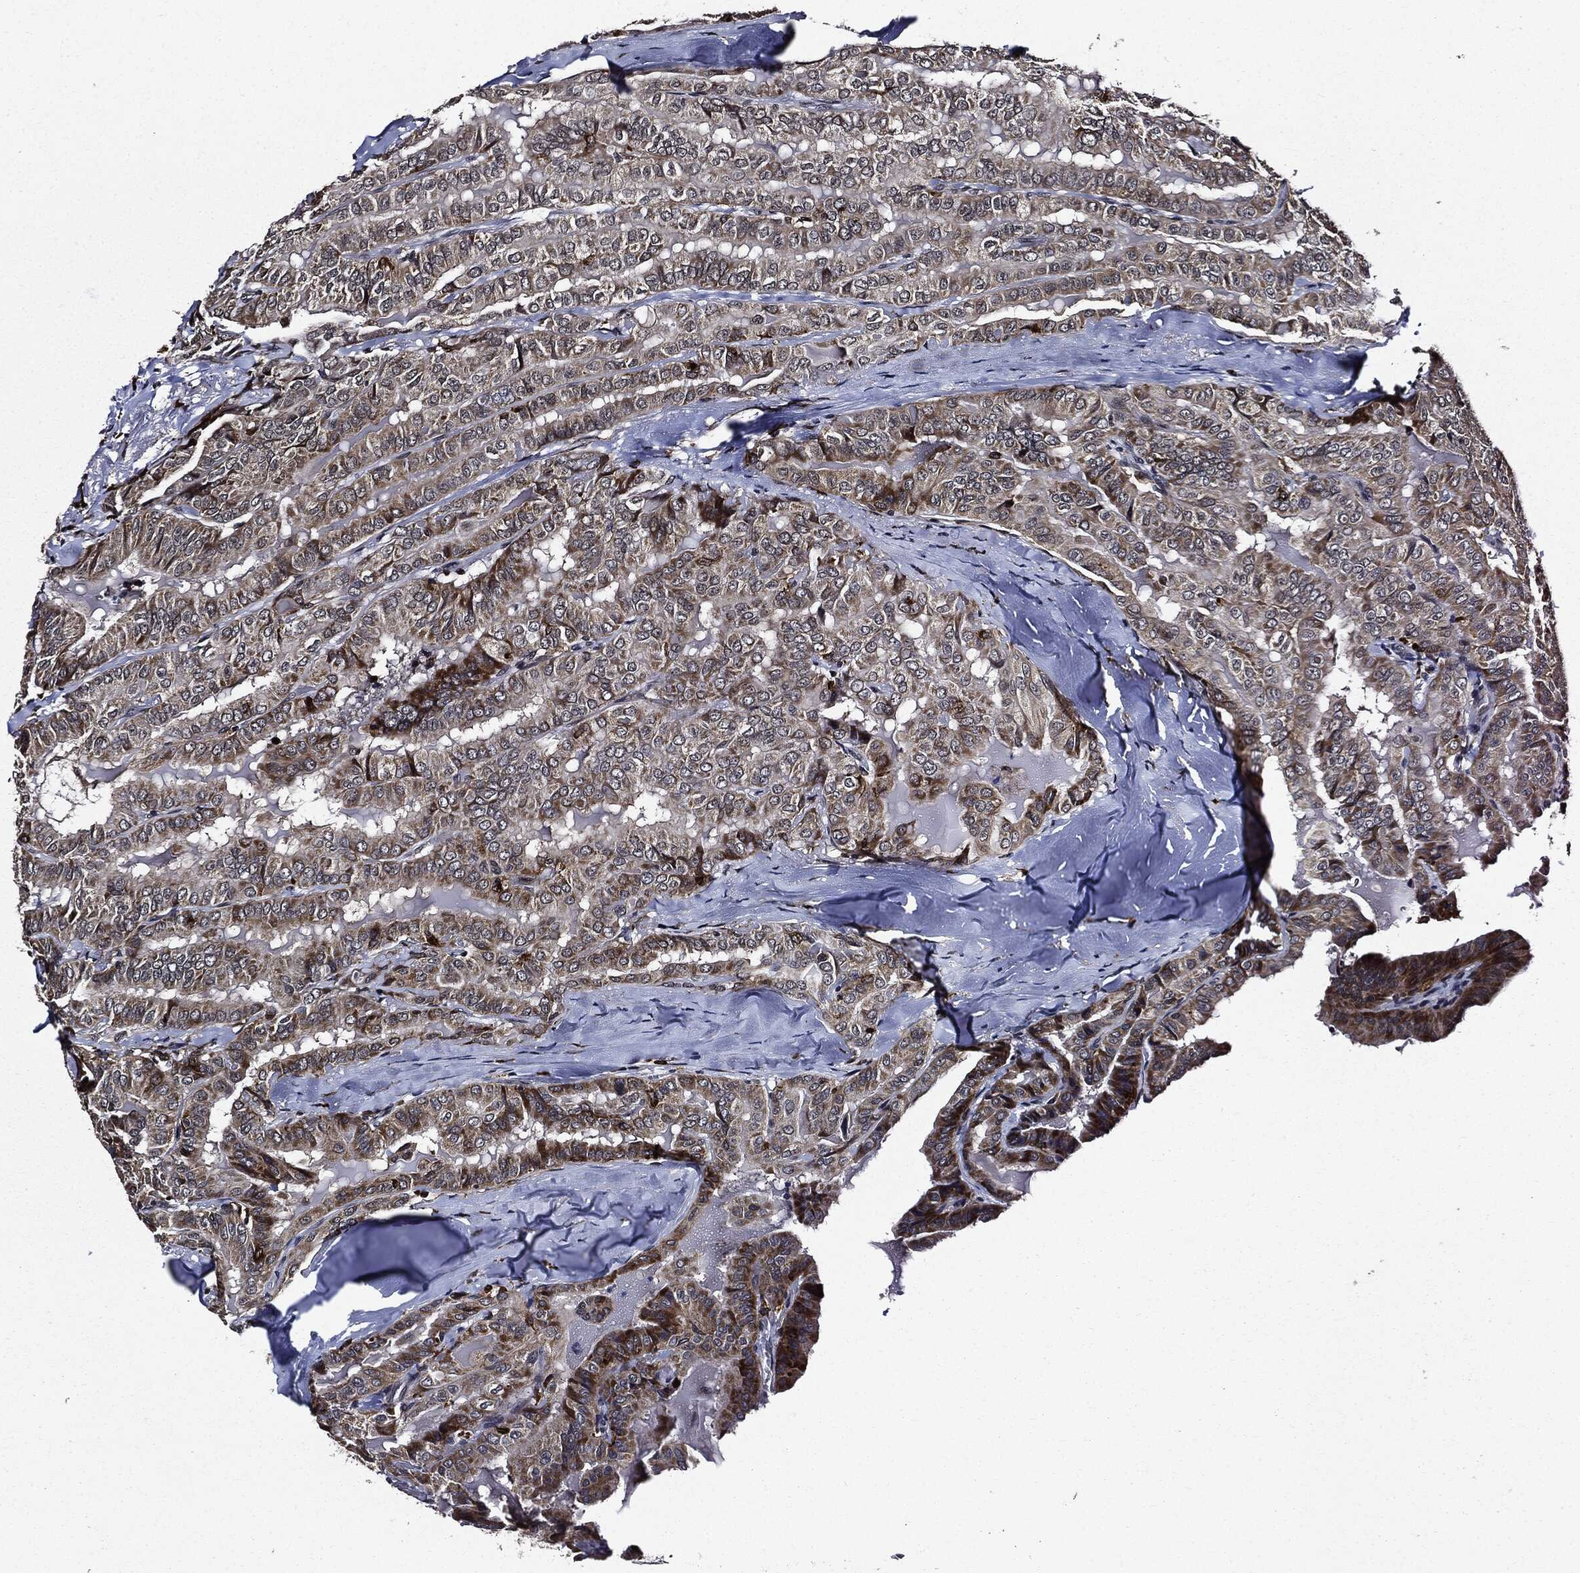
{"staining": {"intensity": "moderate", "quantity": "25%-75%", "location": "cytoplasmic/membranous"}, "tissue": "thyroid cancer", "cell_type": "Tumor cells", "image_type": "cancer", "snomed": [{"axis": "morphology", "description": "Papillary adenocarcinoma, NOS"}, {"axis": "topography", "description": "Thyroid gland"}], "caption": "This photomicrograph exhibits thyroid cancer (papillary adenocarcinoma) stained with immunohistochemistry (IHC) to label a protein in brown. The cytoplasmic/membranous of tumor cells show moderate positivity for the protein. Nuclei are counter-stained blue.", "gene": "SUGT1", "patient": {"sex": "female", "age": 68}}